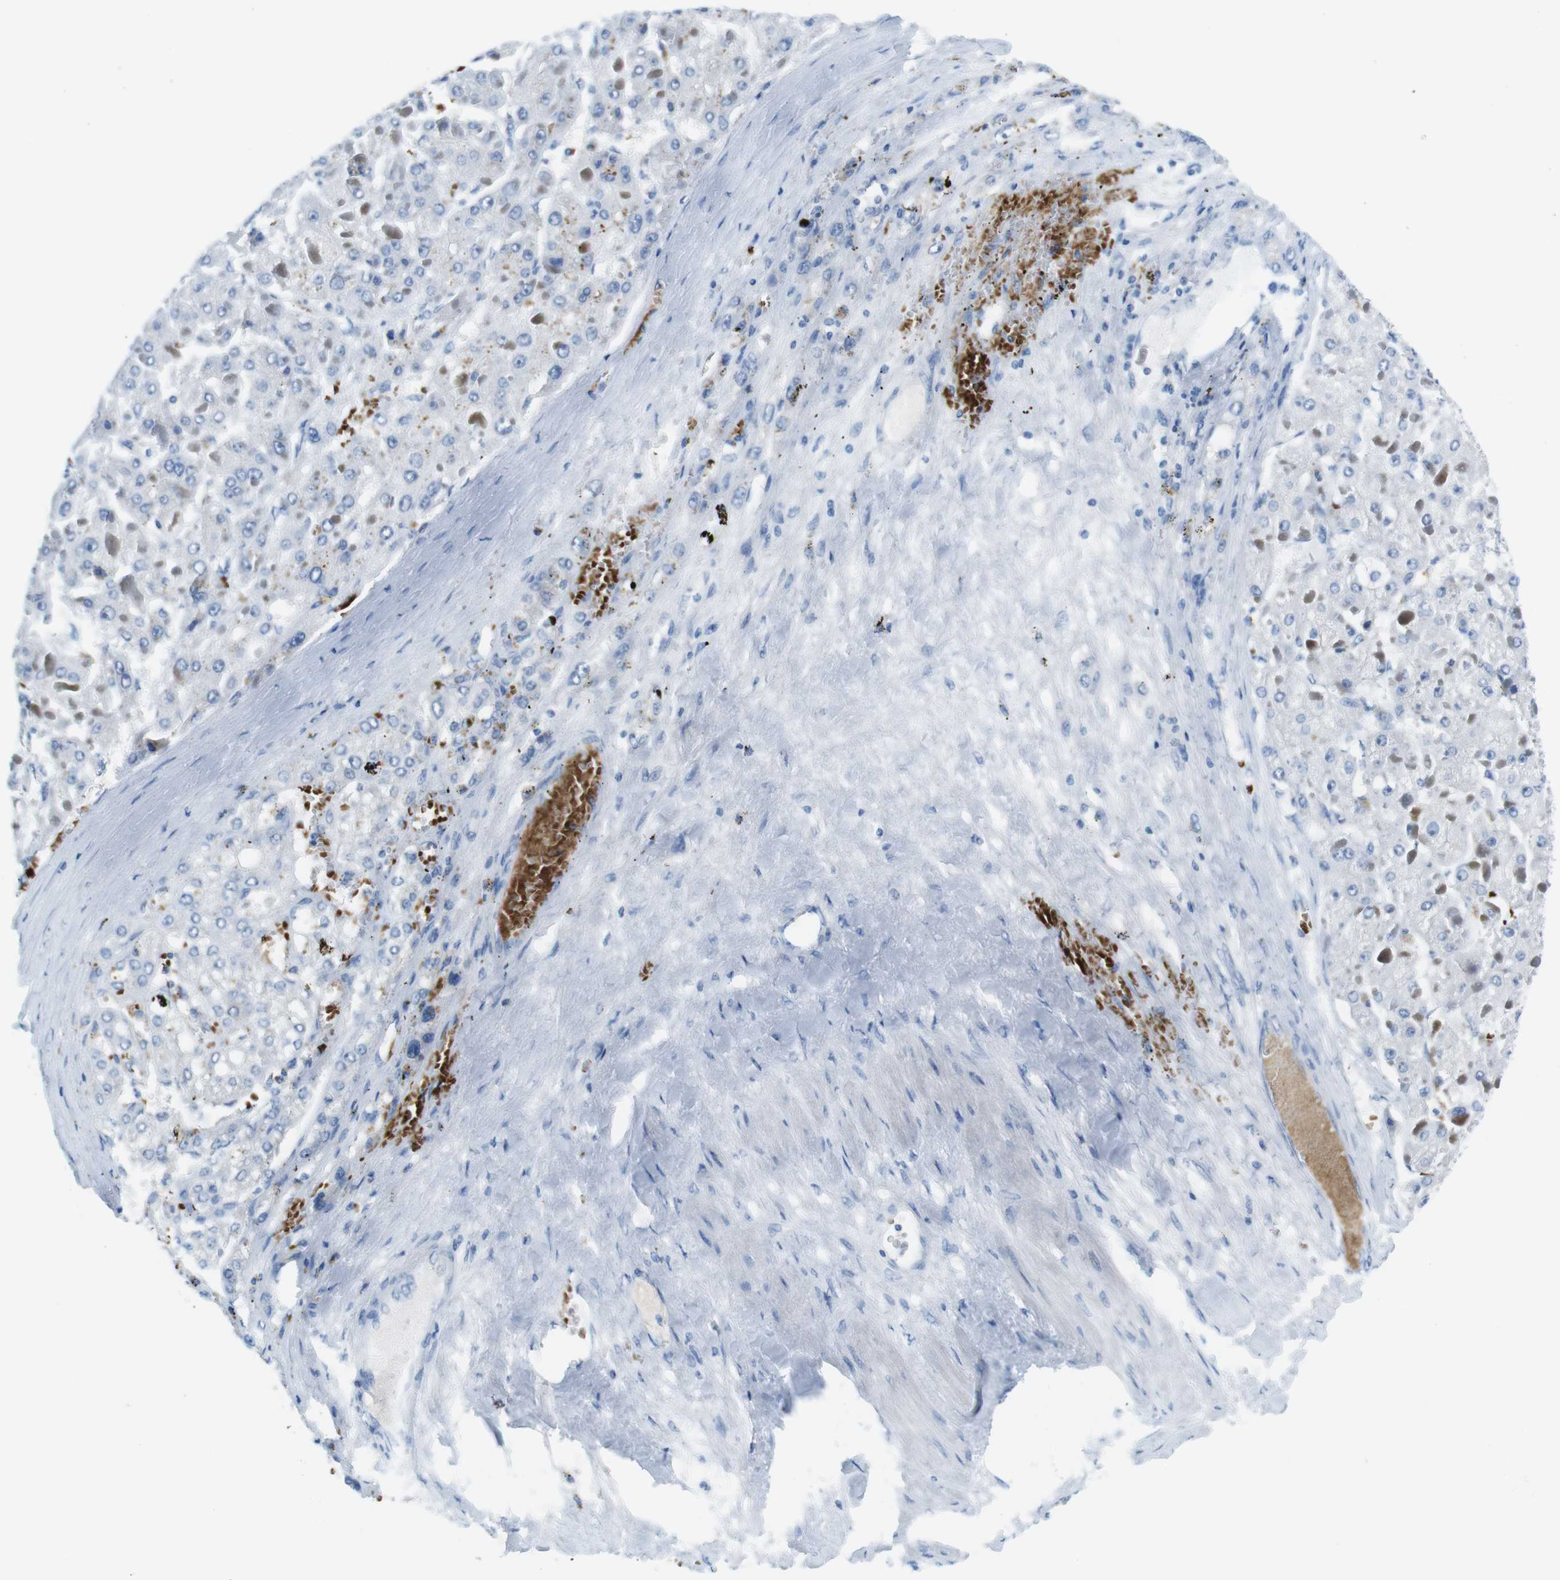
{"staining": {"intensity": "negative", "quantity": "none", "location": "none"}, "tissue": "liver cancer", "cell_type": "Tumor cells", "image_type": "cancer", "snomed": [{"axis": "morphology", "description": "Carcinoma, Hepatocellular, NOS"}, {"axis": "topography", "description": "Liver"}], "caption": "This is a photomicrograph of IHC staining of hepatocellular carcinoma (liver), which shows no positivity in tumor cells. (Stains: DAB (3,3'-diaminobenzidine) IHC with hematoxylin counter stain, Microscopy: brightfield microscopy at high magnification).", "gene": "TFAP2C", "patient": {"sex": "female", "age": 73}}